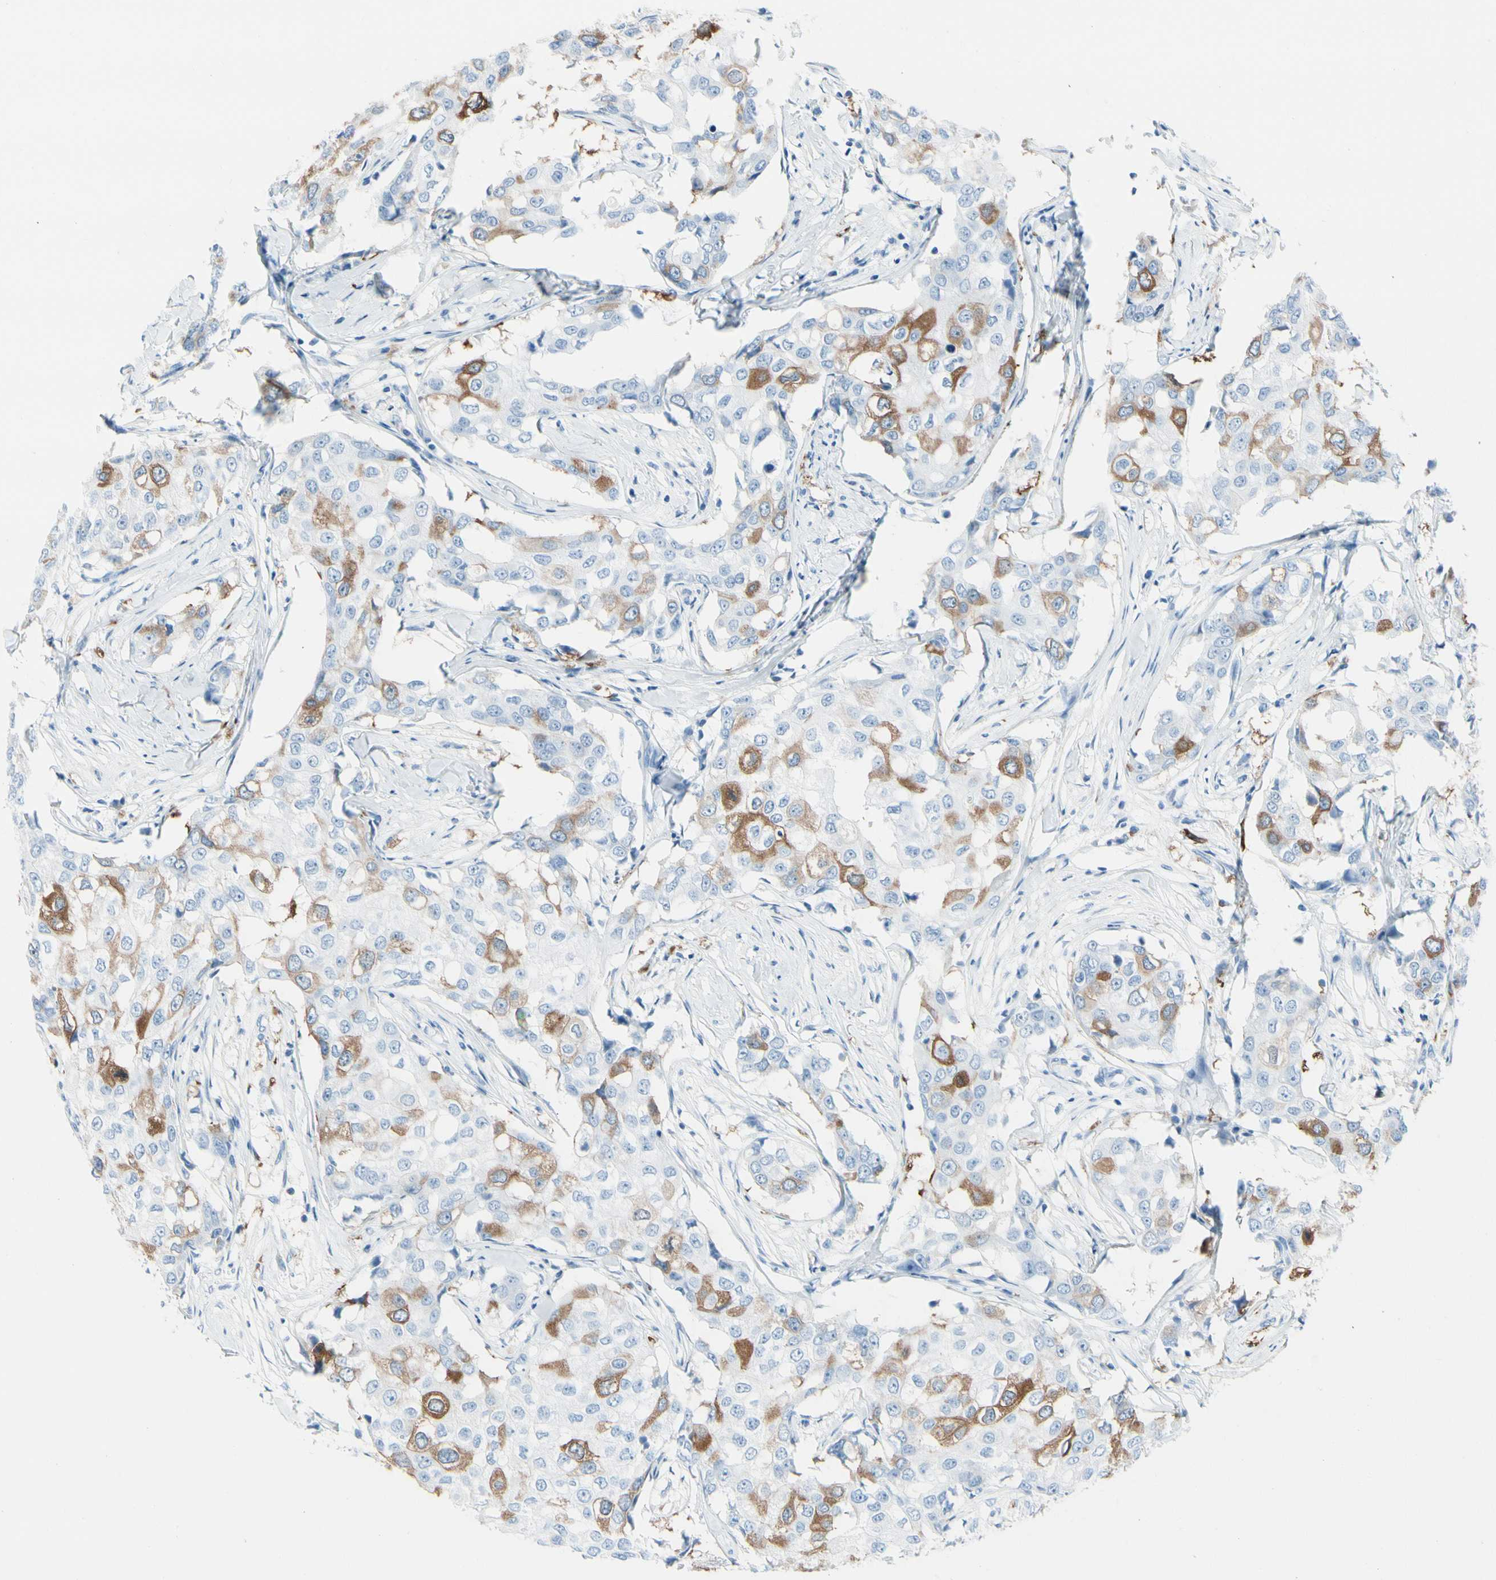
{"staining": {"intensity": "moderate", "quantity": "25%-75%", "location": "cytoplasmic/membranous"}, "tissue": "breast cancer", "cell_type": "Tumor cells", "image_type": "cancer", "snomed": [{"axis": "morphology", "description": "Duct carcinoma"}, {"axis": "topography", "description": "Breast"}], "caption": "A histopathology image showing moderate cytoplasmic/membranous positivity in approximately 25%-75% of tumor cells in breast cancer (invasive ductal carcinoma), as visualized by brown immunohistochemical staining.", "gene": "TACC3", "patient": {"sex": "female", "age": 27}}